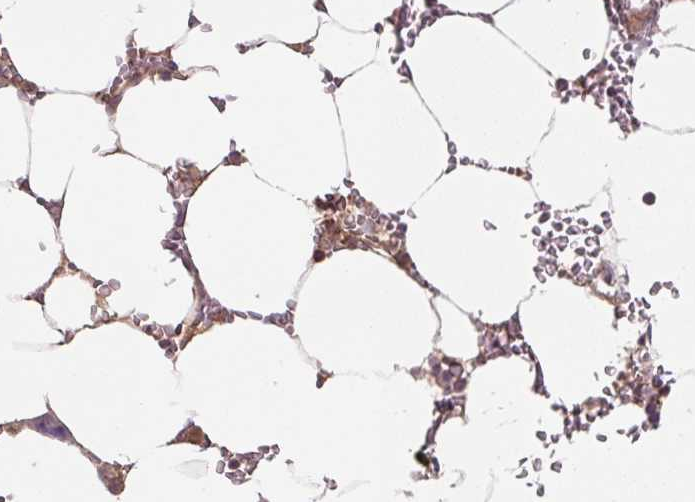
{"staining": {"intensity": "moderate", "quantity": "<25%", "location": "cytoplasmic/membranous"}, "tissue": "bone marrow", "cell_type": "Hematopoietic cells", "image_type": "normal", "snomed": [{"axis": "morphology", "description": "Normal tissue, NOS"}, {"axis": "topography", "description": "Bone marrow"}], "caption": "Protein staining of unremarkable bone marrow shows moderate cytoplasmic/membranous staining in approximately <25% of hematopoietic cells. (brown staining indicates protein expression, while blue staining denotes nuclei).", "gene": "C2orf73", "patient": {"sex": "male", "age": 64}}